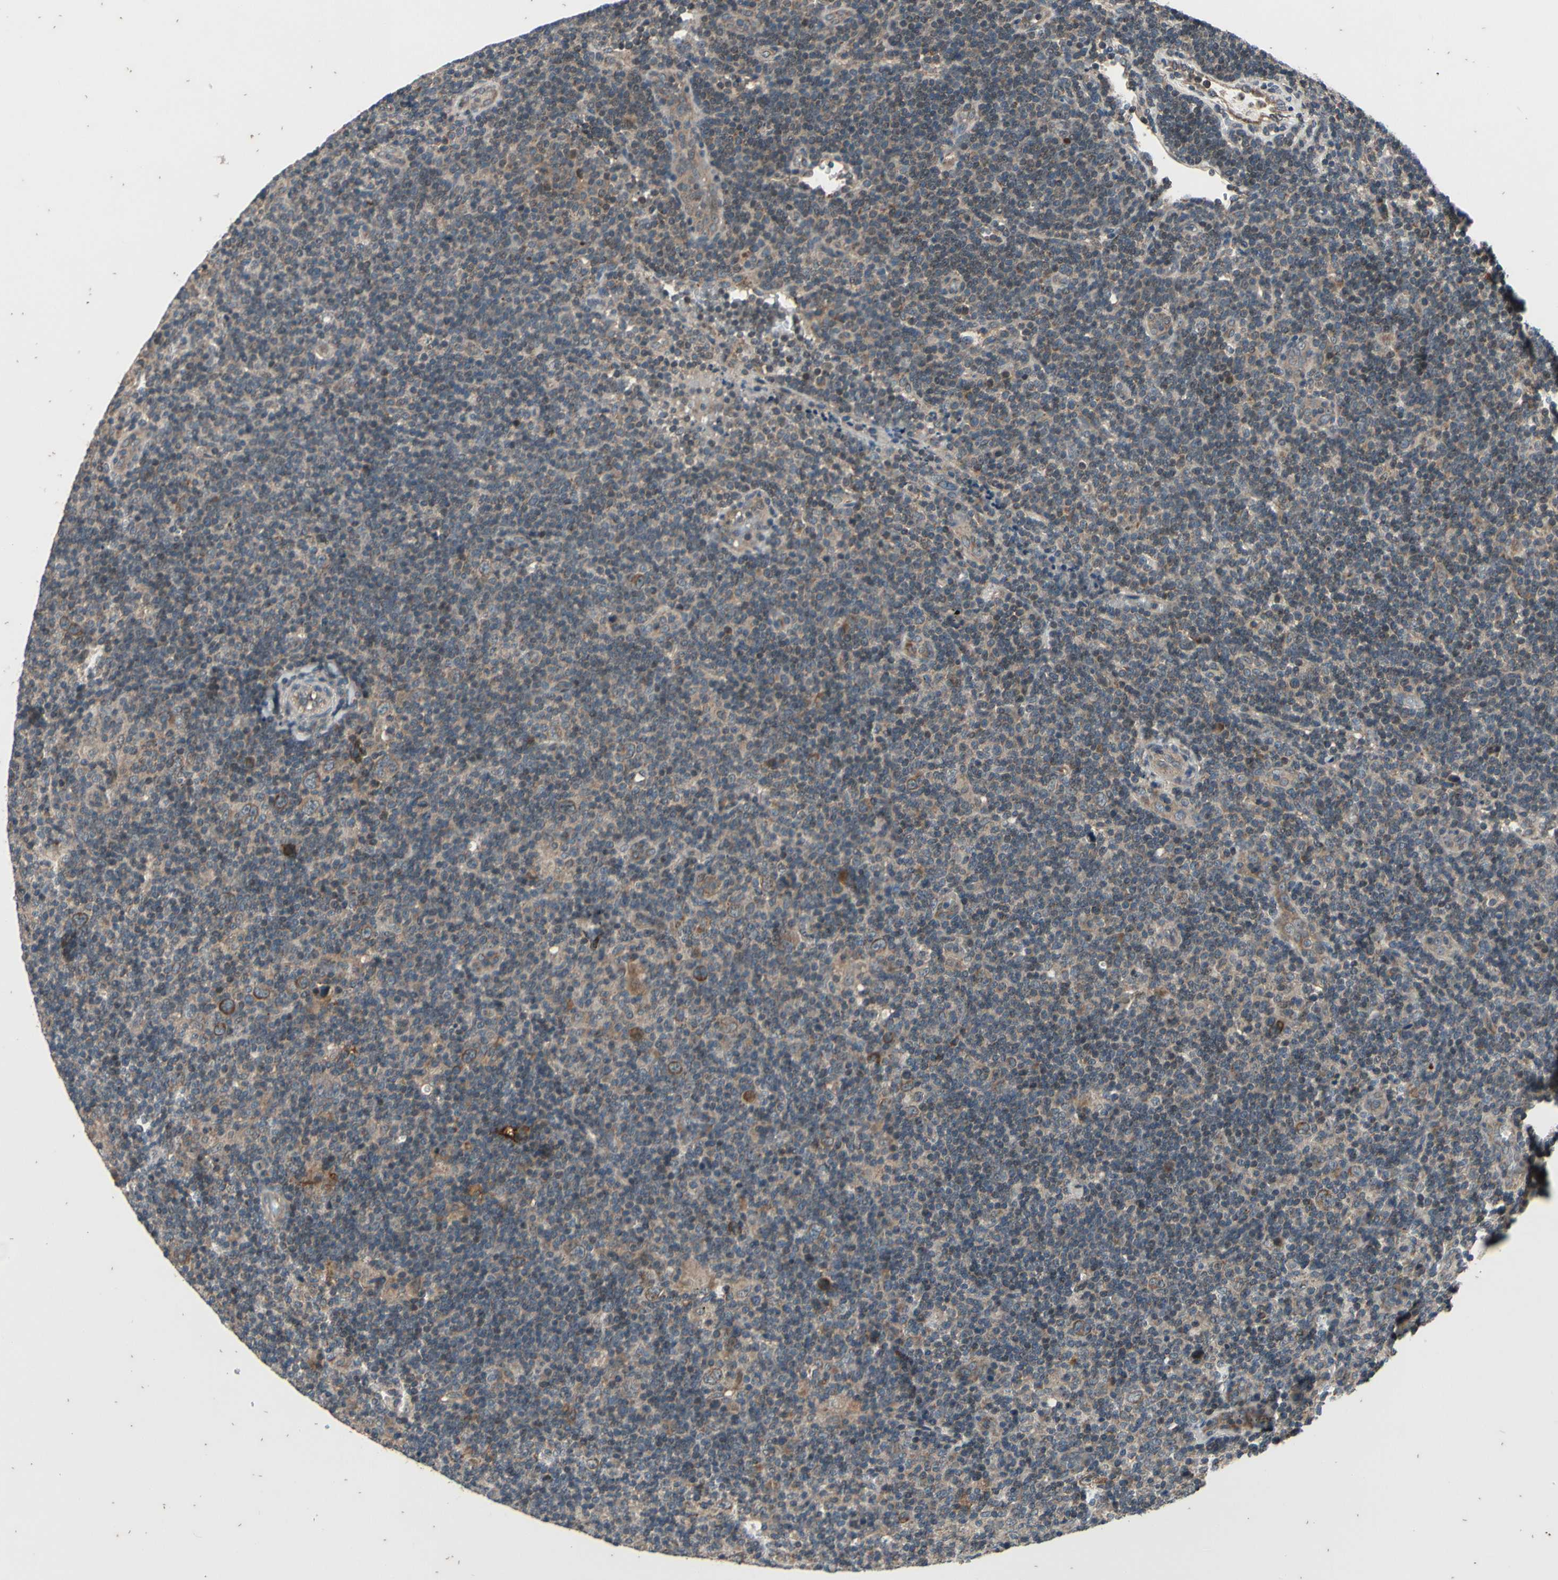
{"staining": {"intensity": "moderate", "quantity": ">75%", "location": "cytoplasmic/membranous"}, "tissue": "lymphoma", "cell_type": "Tumor cells", "image_type": "cancer", "snomed": [{"axis": "morphology", "description": "Hodgkin's disease, NOS"}, {"axis": "topography", "description": "Lymph node"}], "caption": "Hodgkin's disease stained for a protein demonstrates moderate cytoplasmic/membranous positivity in tumor cells.", "gene": "MBTPS2", "patient": {"sex": "female", "age": 57}}